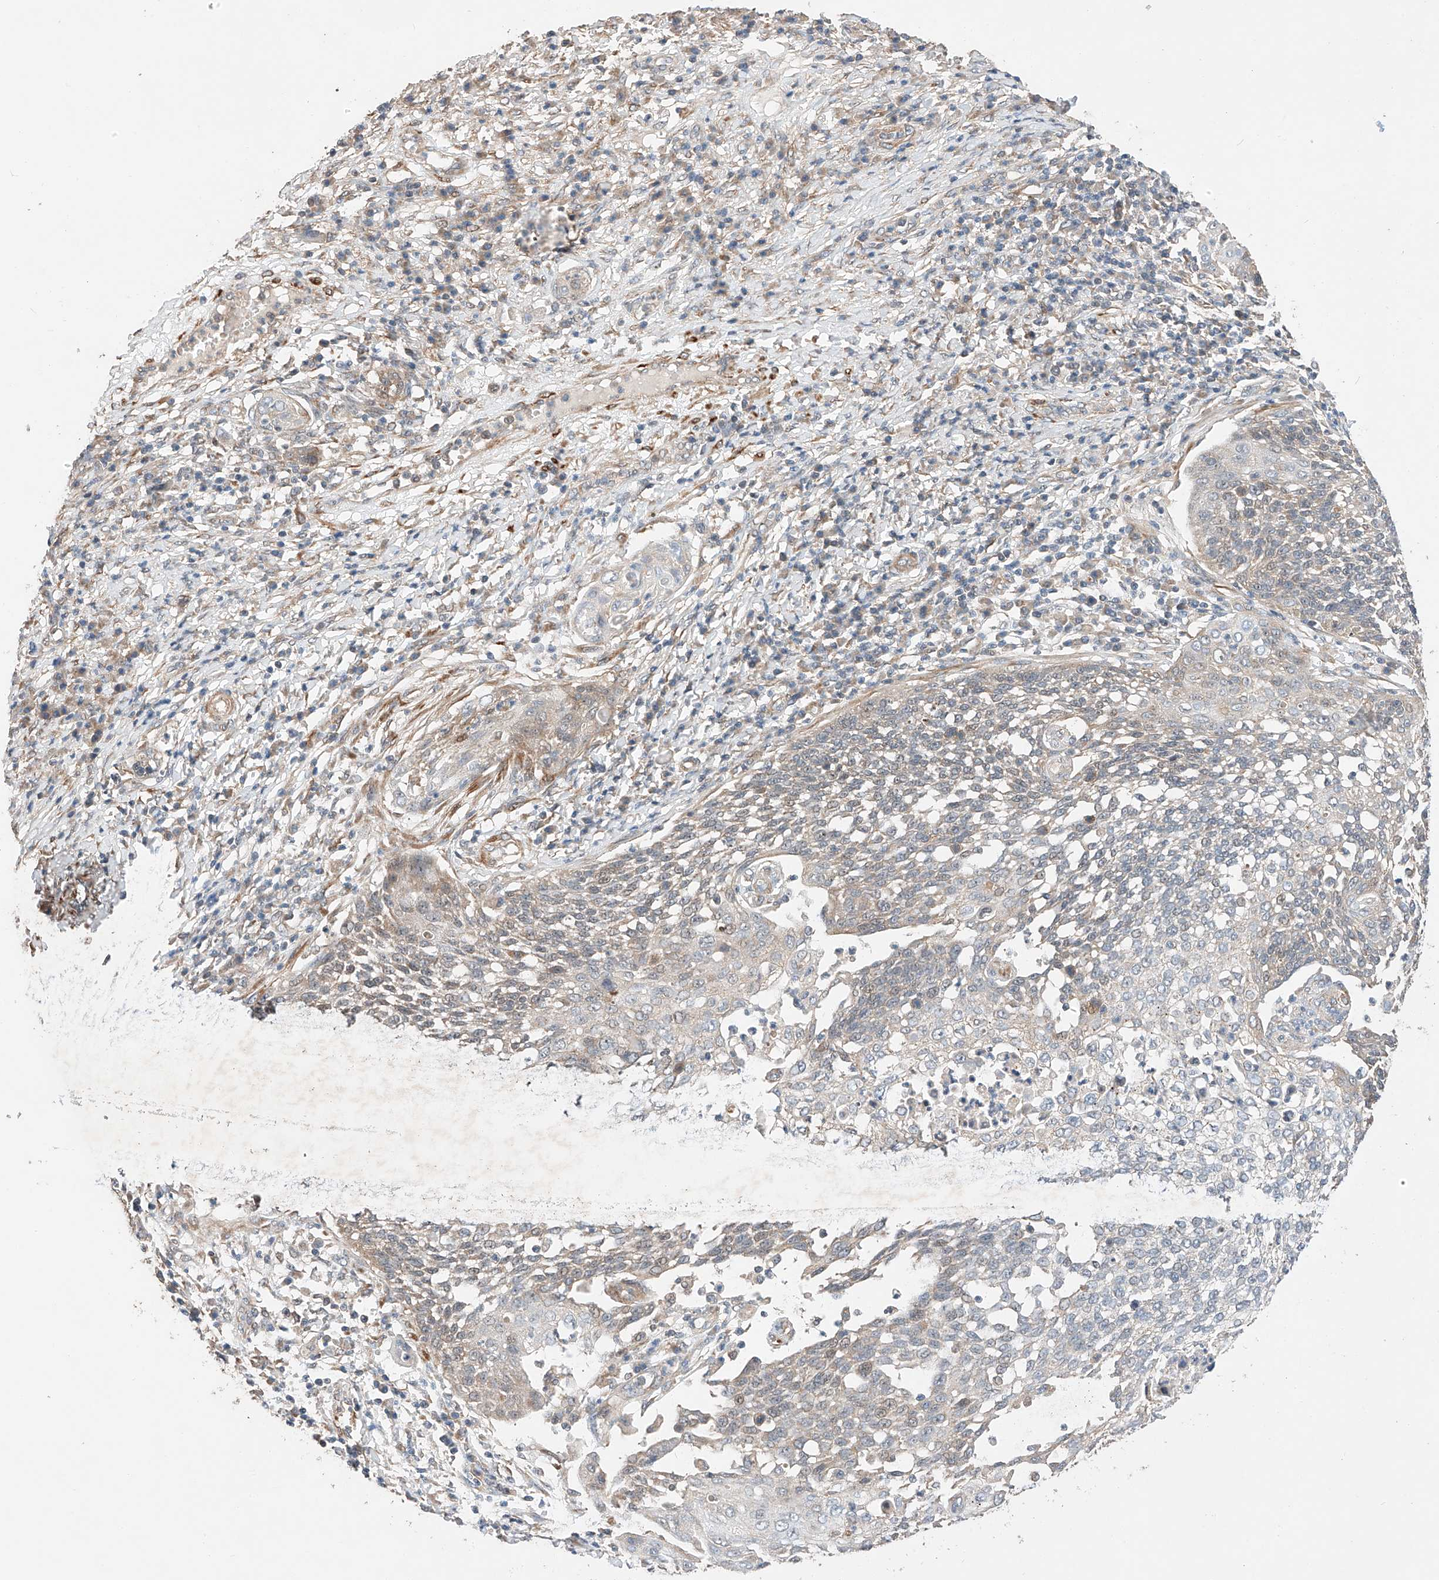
{"staining": {"intensity": "negative", "quantity": "none", "location": "none"}, "tissue": "cervical cancer", "cell_type": "Tumor cells", "image_type": "cancer", "snomed": [{"axis": "morphology", "description": "Squamous cell carcinoma, NOS"}, {"axis": "topography", "description": "Cervix"}], "caption": "Cervical cancer (squamous cell carcinoma) was stained to show a protein in brown. There is no significant positivity in tumor cells.", "gene": "RAB23", "patient": {"sex": "female", "age": 34}}